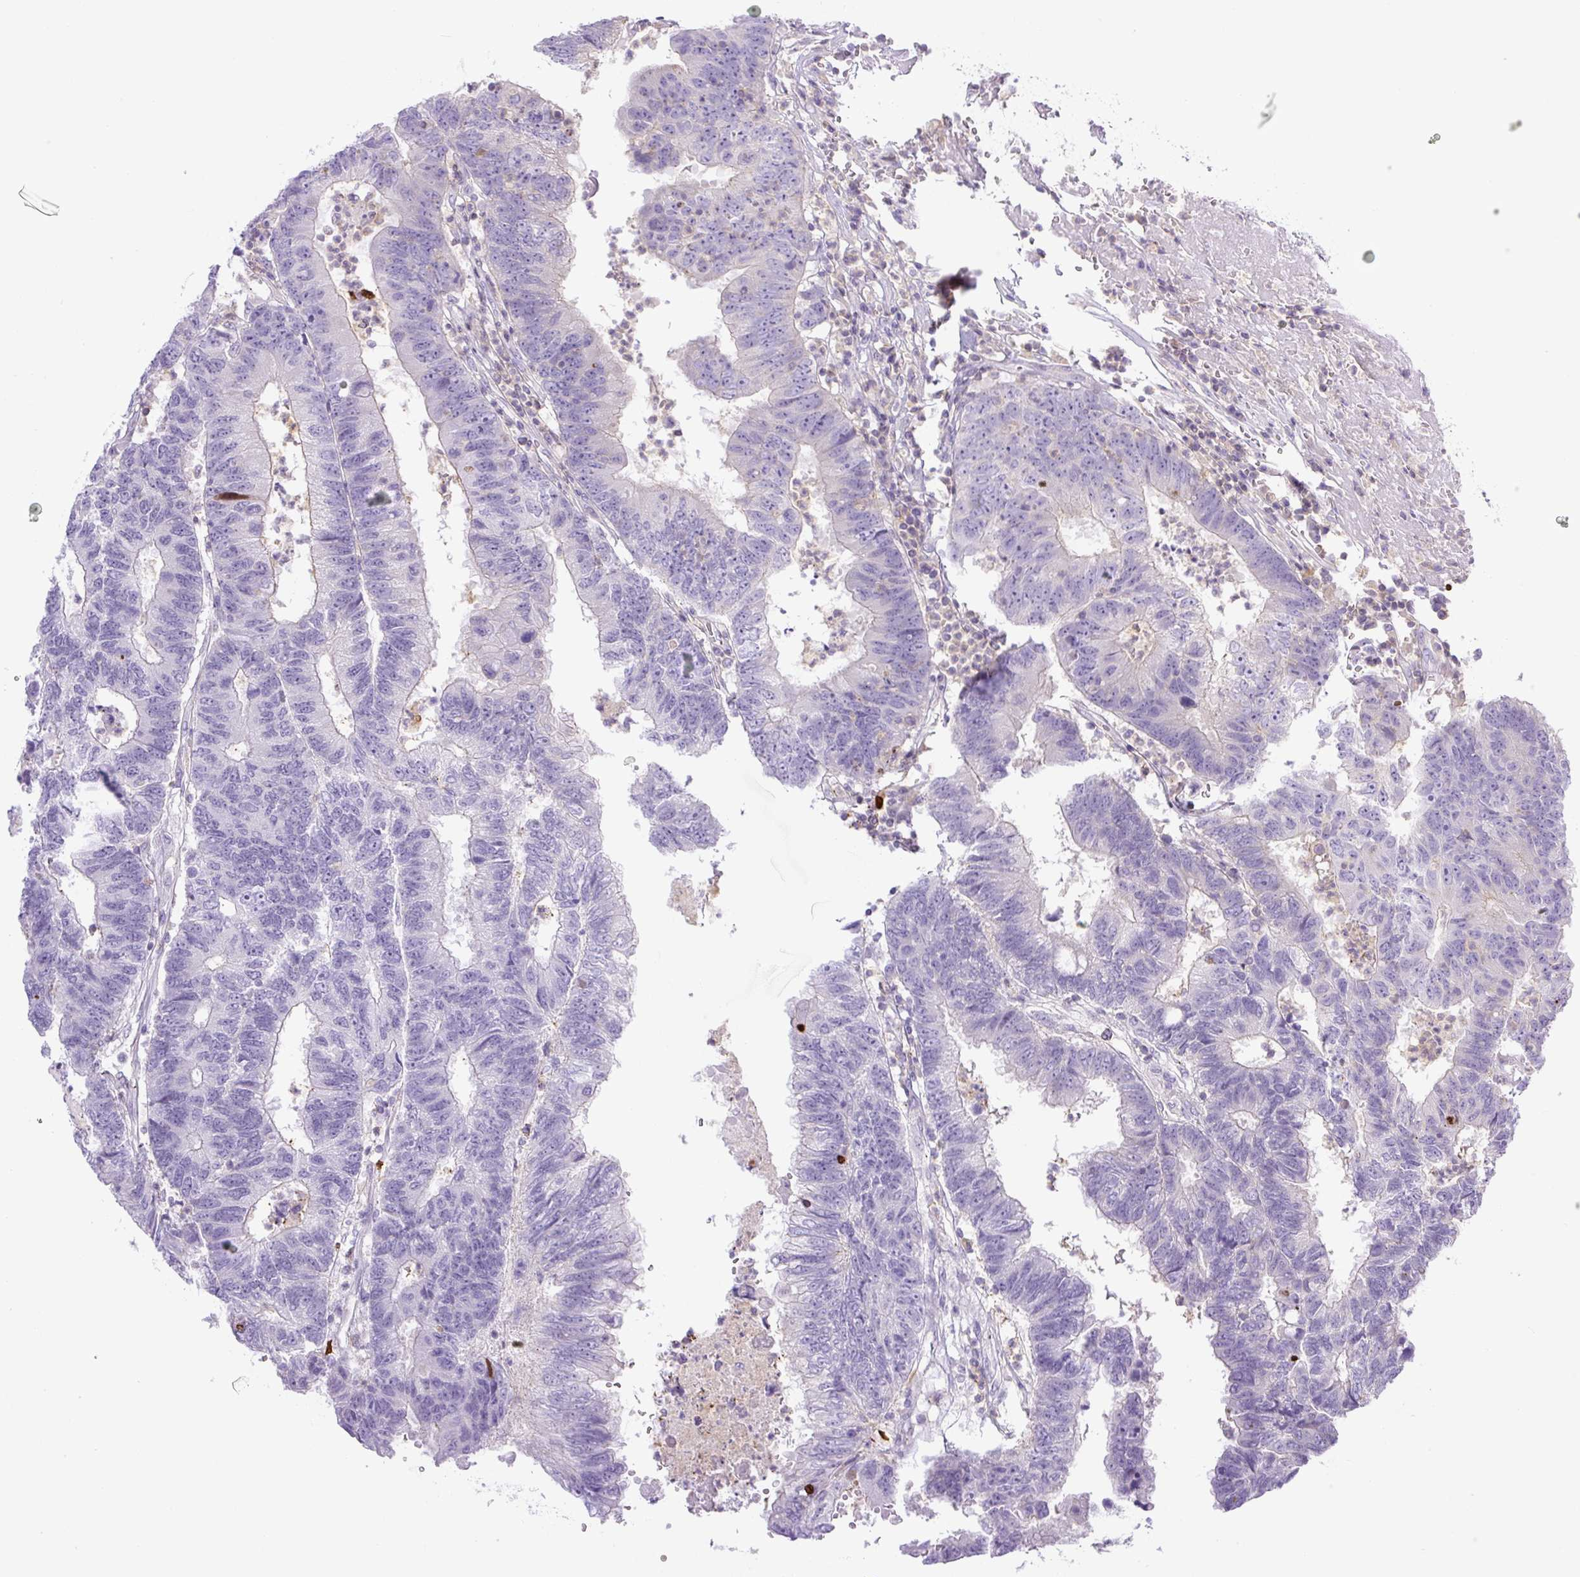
{"staining": {"intensity": "negative", "quantity": "none", "location": "none"}, "tissue": "colorectal cancer", "cell_type": "Tumor cells", "image_type": "cancer", "snomed": [{"axis": "morphology", "description": "Adenocarcinoma, NOS"}, {"axis": "topography", "description": "Colon"}], "caption": "A high-resolution photomicrograph shows immunohistochemistry (IHC) staining of colorectal cancer (adenocarcinoma), which displays no significant staining in tumor cells.", "gene": "PIP5KL1", "patient": {"sex": "female", "age": 48}}